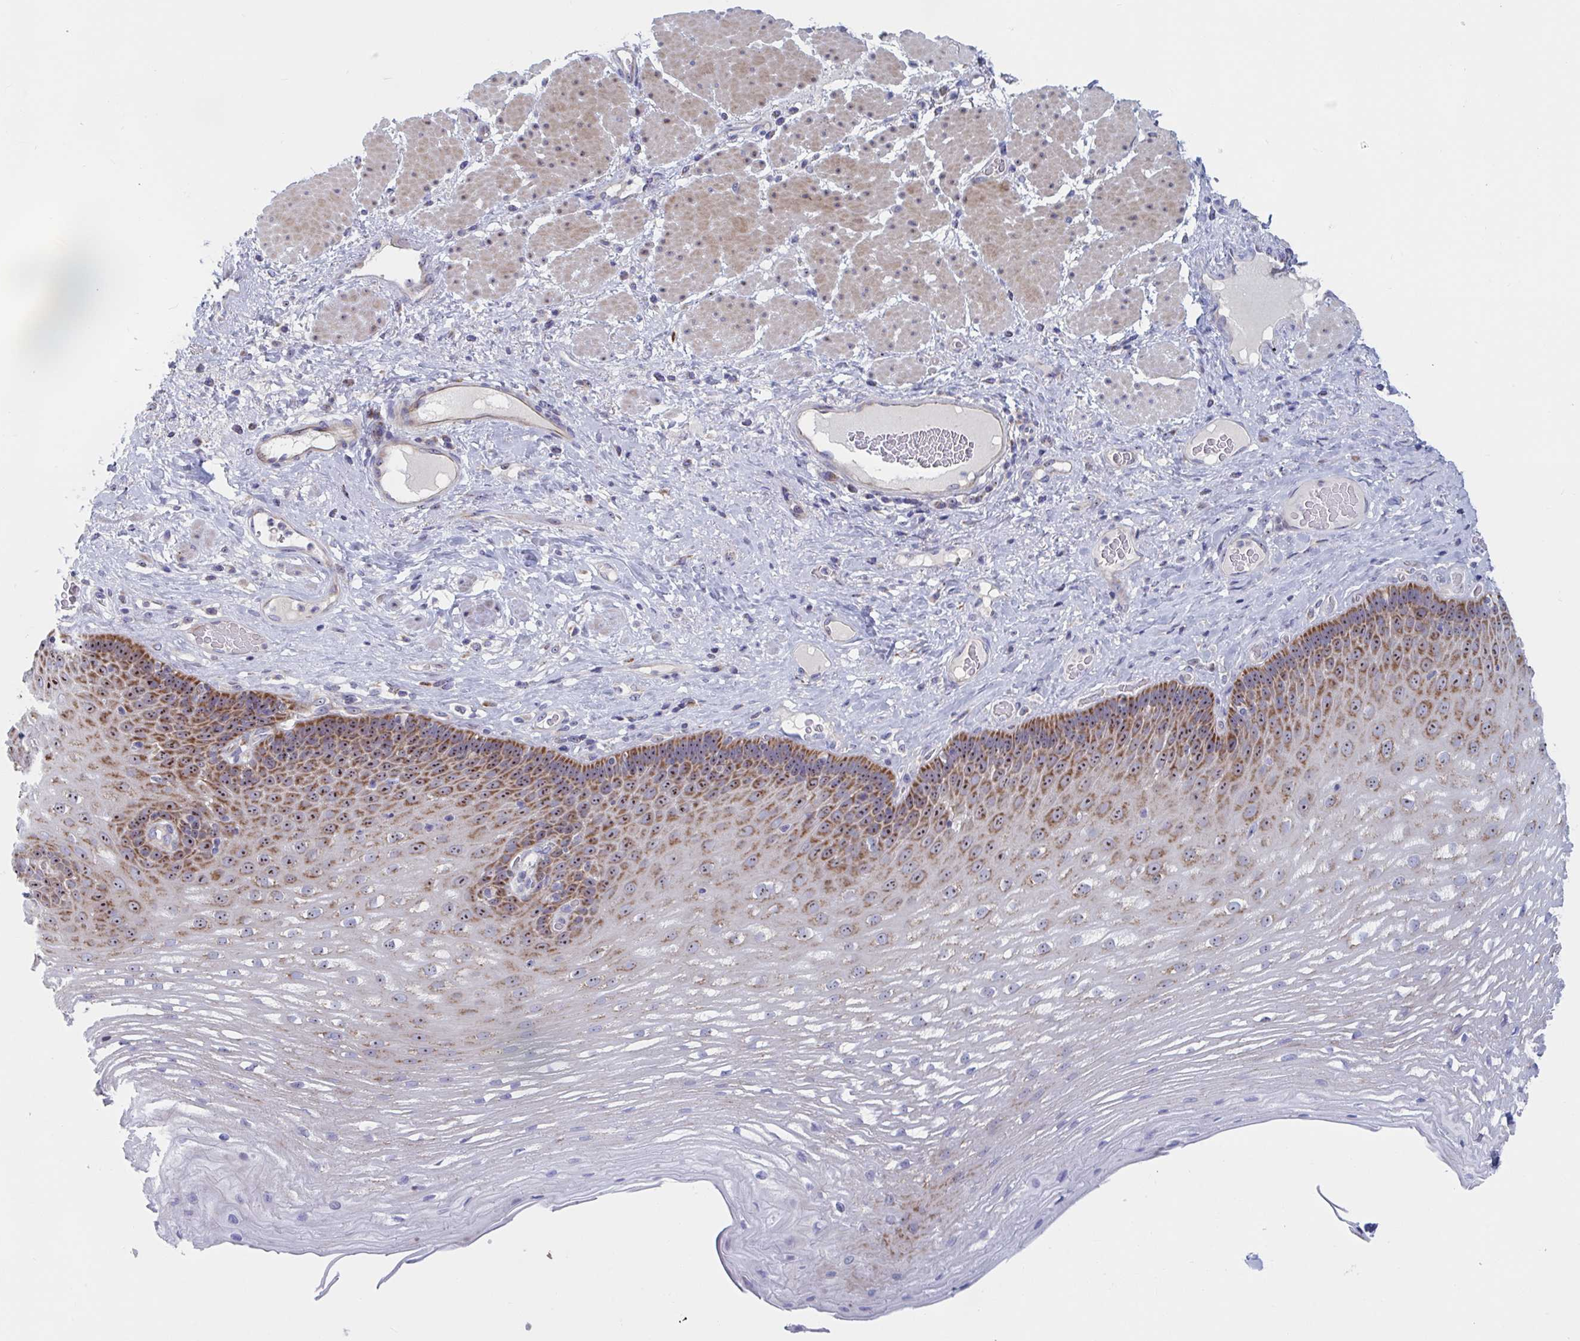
{"staining": {"intensity": "moderate", "quantity": "25%-75%", "location": "cytoplasmic/membranous,nuclear"}, "tissue": "esophagus", "cell_type": "Squamous epithelial cells", "image_type": "normal", "snomed": [{"axis": "morphology", "description": "Normal tissue, NOS"}, {"axis": "topography", "description": "Esophagus"}], "caption": "DAB immunohistochemical staining of normal human esophagus displays moderate cytoplasmic/membranous,nuclear protein staining in about 25%-75% of squamous epithelial cells.", "gene": "MRPL53", "patient": {"sex": "male", "age": 62}}